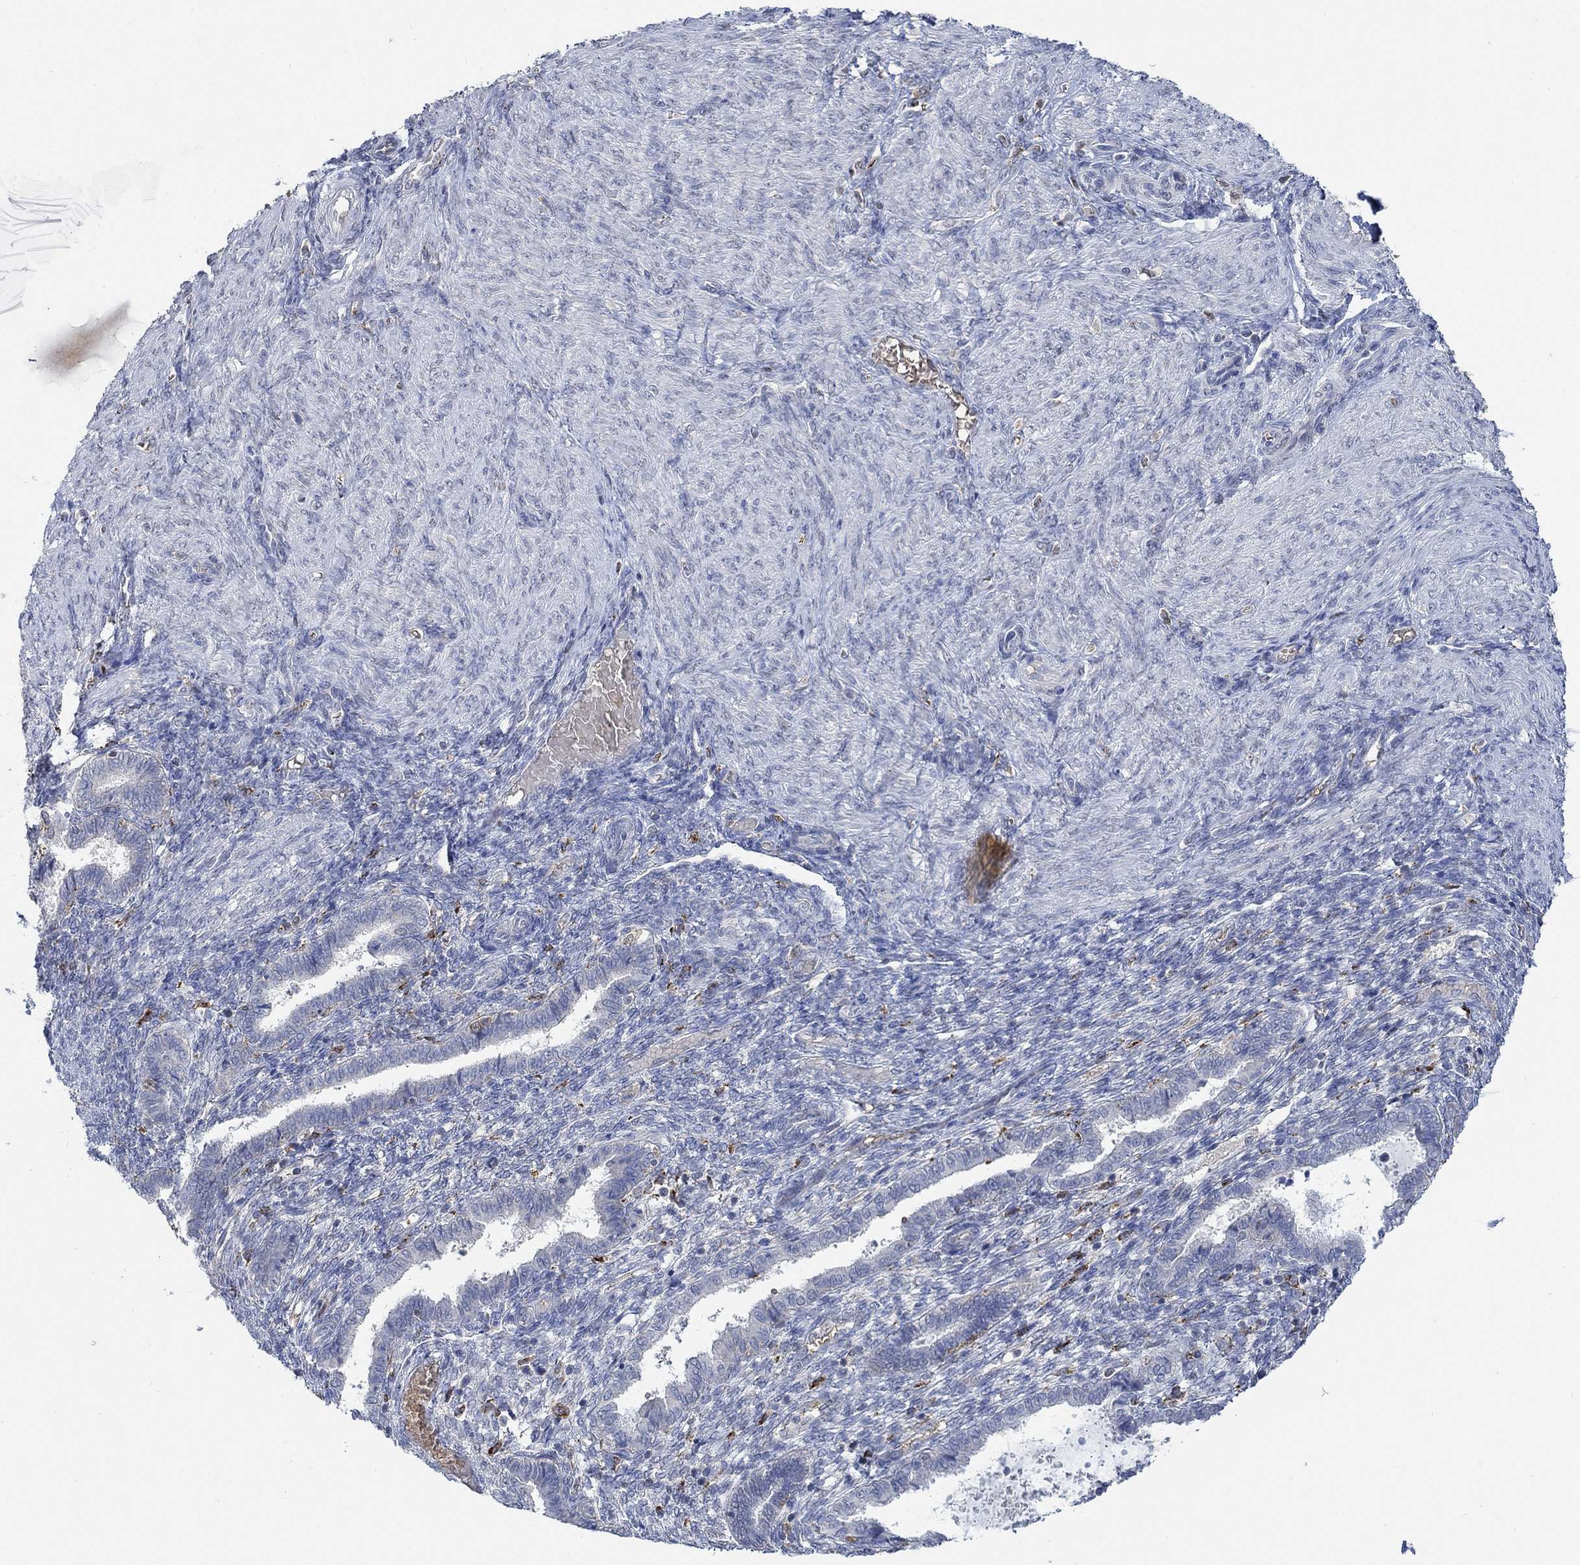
{"staining": {"intensity": "negative", "quantity": "none", "location": "none"}, "tissue": "endometrium", "cell_type": "Cells in endometrial stroma", "image_type": "normal", "snomed": [{"axis": "morphology", "description": "Normal tissue, NOS"}, {"axis": "topography", "description": "Endometrium"}], "caption": "Immunohistochemistry micrograph of unremarkable endometrium stained for a protein (brown), which displays no positivity in cells in endometrial stroma. Nuclei are stained in blue.", "gene": "MPP1", "patient": {"sex": "female", "age": 43}}